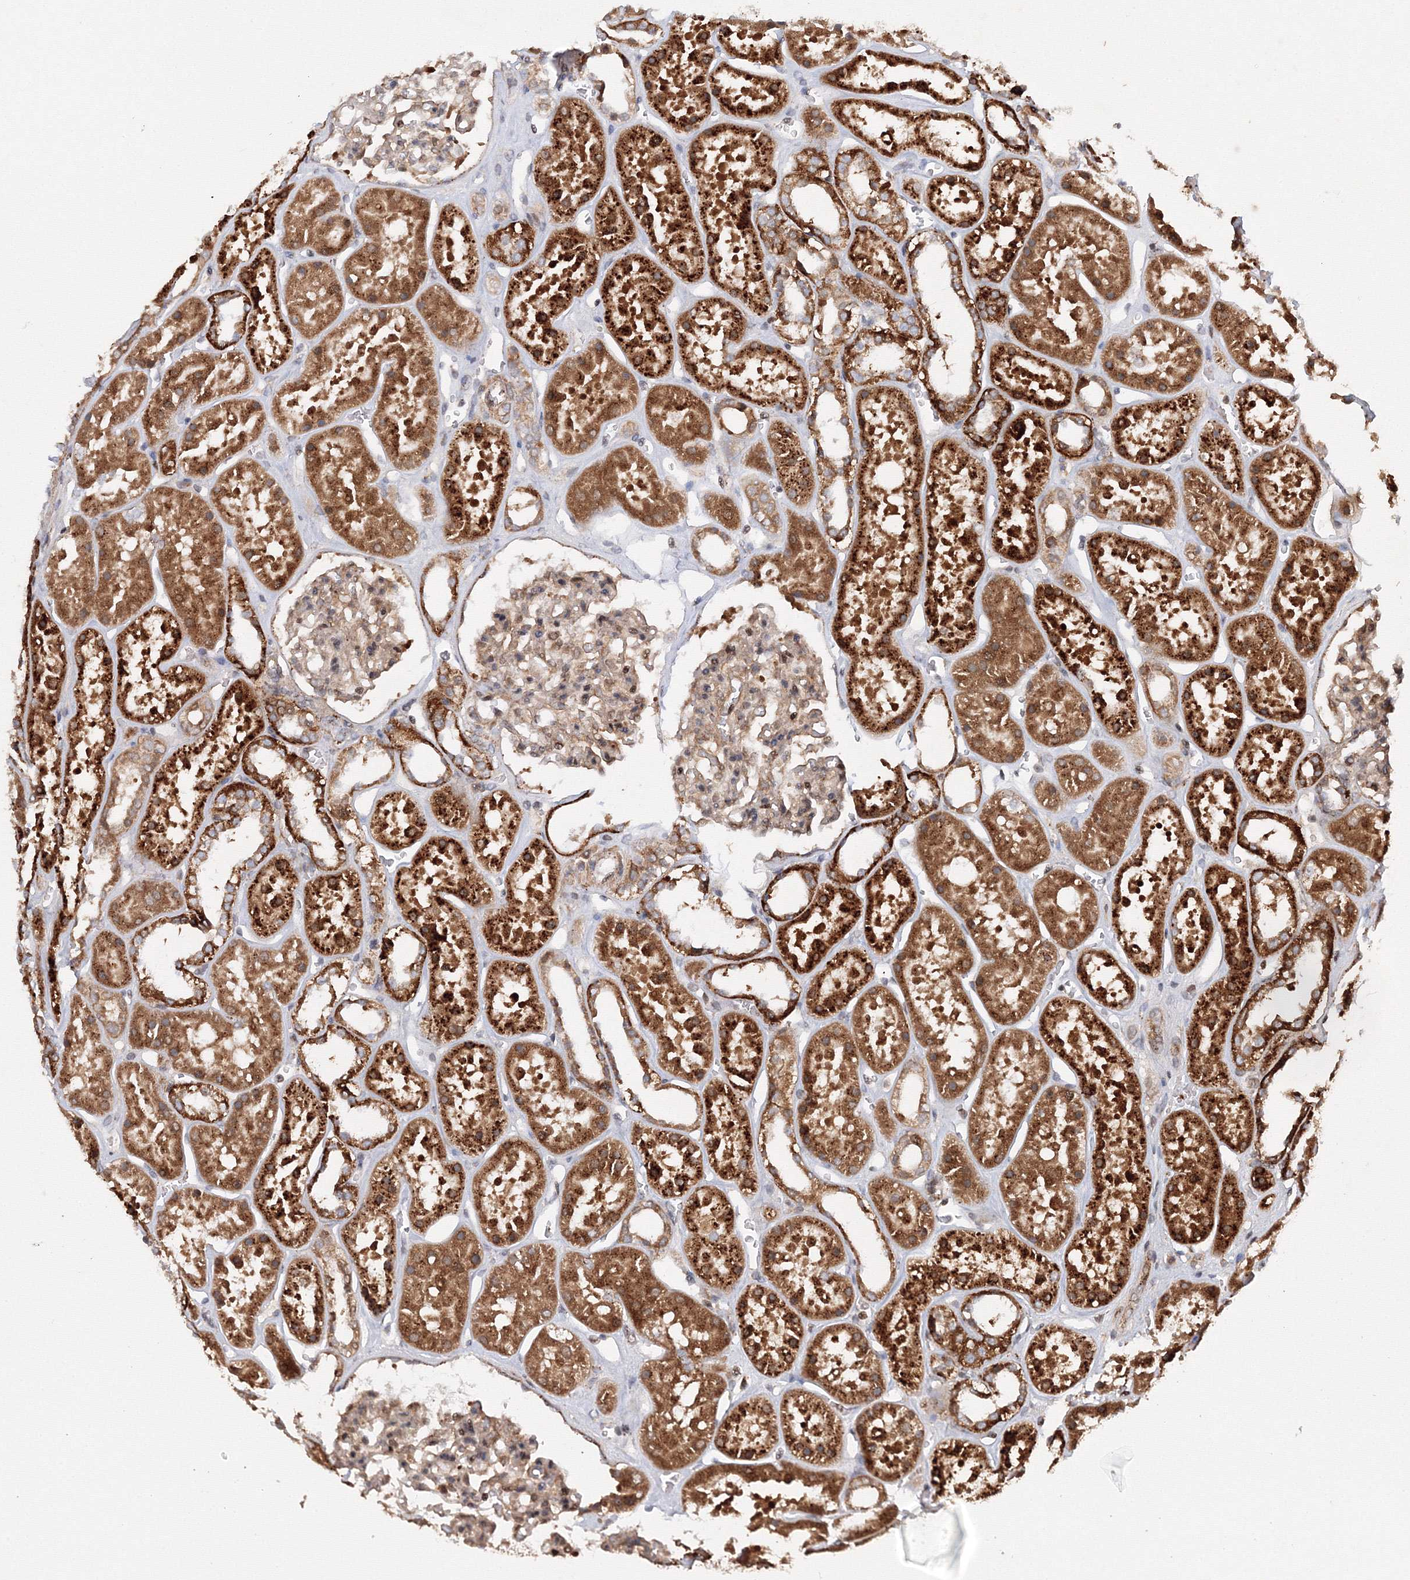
{"staining": {"intensity": "moderate", "quantity": "<25%", "location": "cytoplasmic/membranous"}, "tissue": "kidney", "cell_type": "Cells in glomeruli", "image_type": "normal", "snomed": [{"axis": "morphology", "description": "Normal tissue, NOS"}, {"axis": "topography", "description": "Kidney"}], "caption": "DAB (3,3'-diaminobenzidine) immunohistochemical staining of benign human kidney reveals moderate cytoplasmic/membranous protein positivity in approximately <25% of cells in glomeruli.", "gene": "DCTD", "patient": {"sex": "female", "age": 41}}